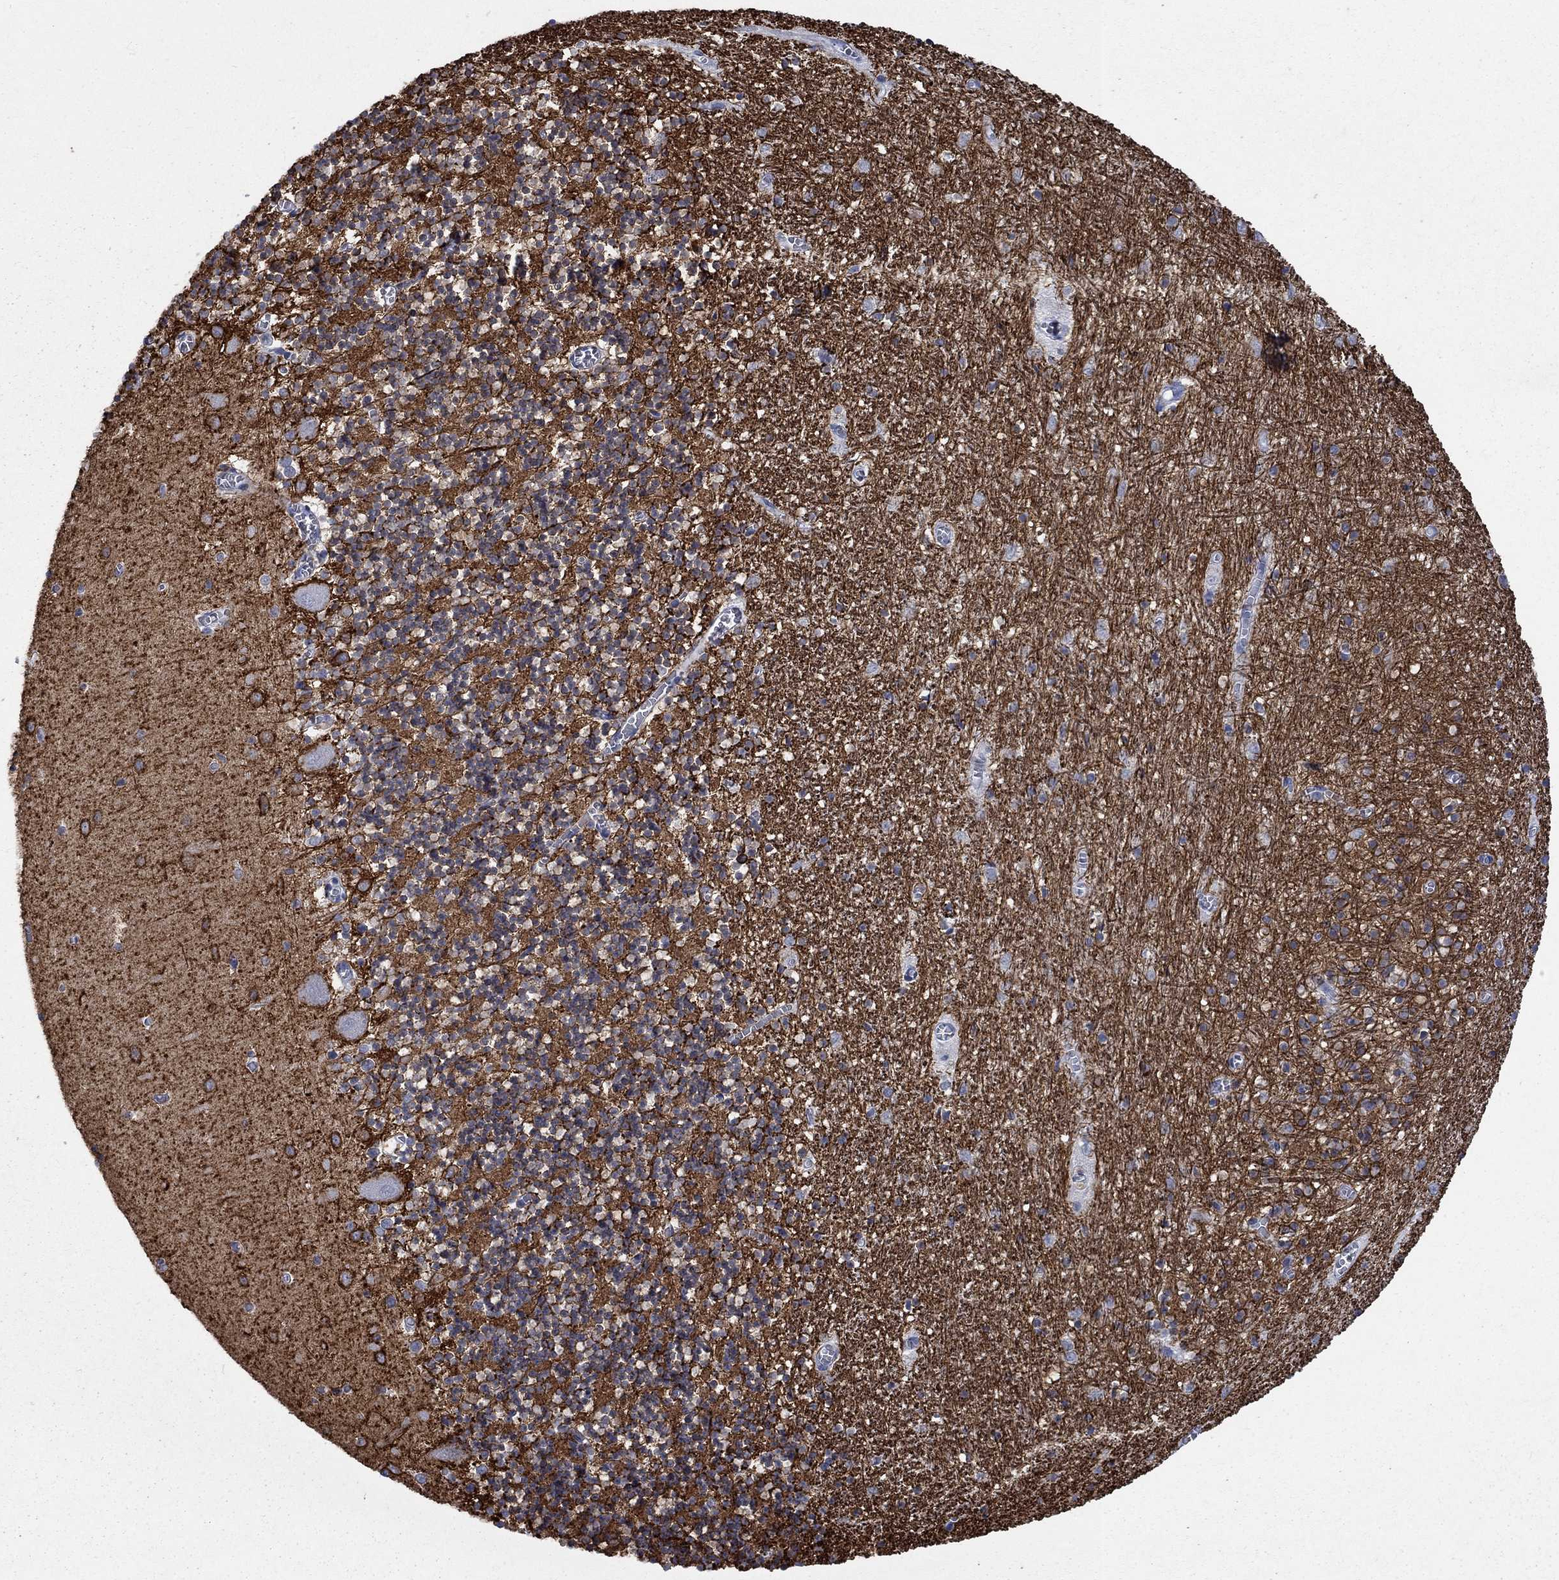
{"staining": {"intensity": "strong", "quantity": "<25%", "location": "cytoplasmic/membranous"}, "tissue": "cerebellum", "cell_type": "Cells in granular layer", "image_type": "normal", "snomed": [{"axis": "morphology", "description": "Normal tissue, NOS"}, {"axis": "topography", "description": "Cerebellum"}], "caption": "An immunohistochemistry micrograph of unremarkable tissue is shown. Protein staining in brown labels strong cytoplasmic/membranous positivity in cerebellum within cells in granular layer.", "gene": "RFTN2", "patient": {"sex": "female", "age": 64}}